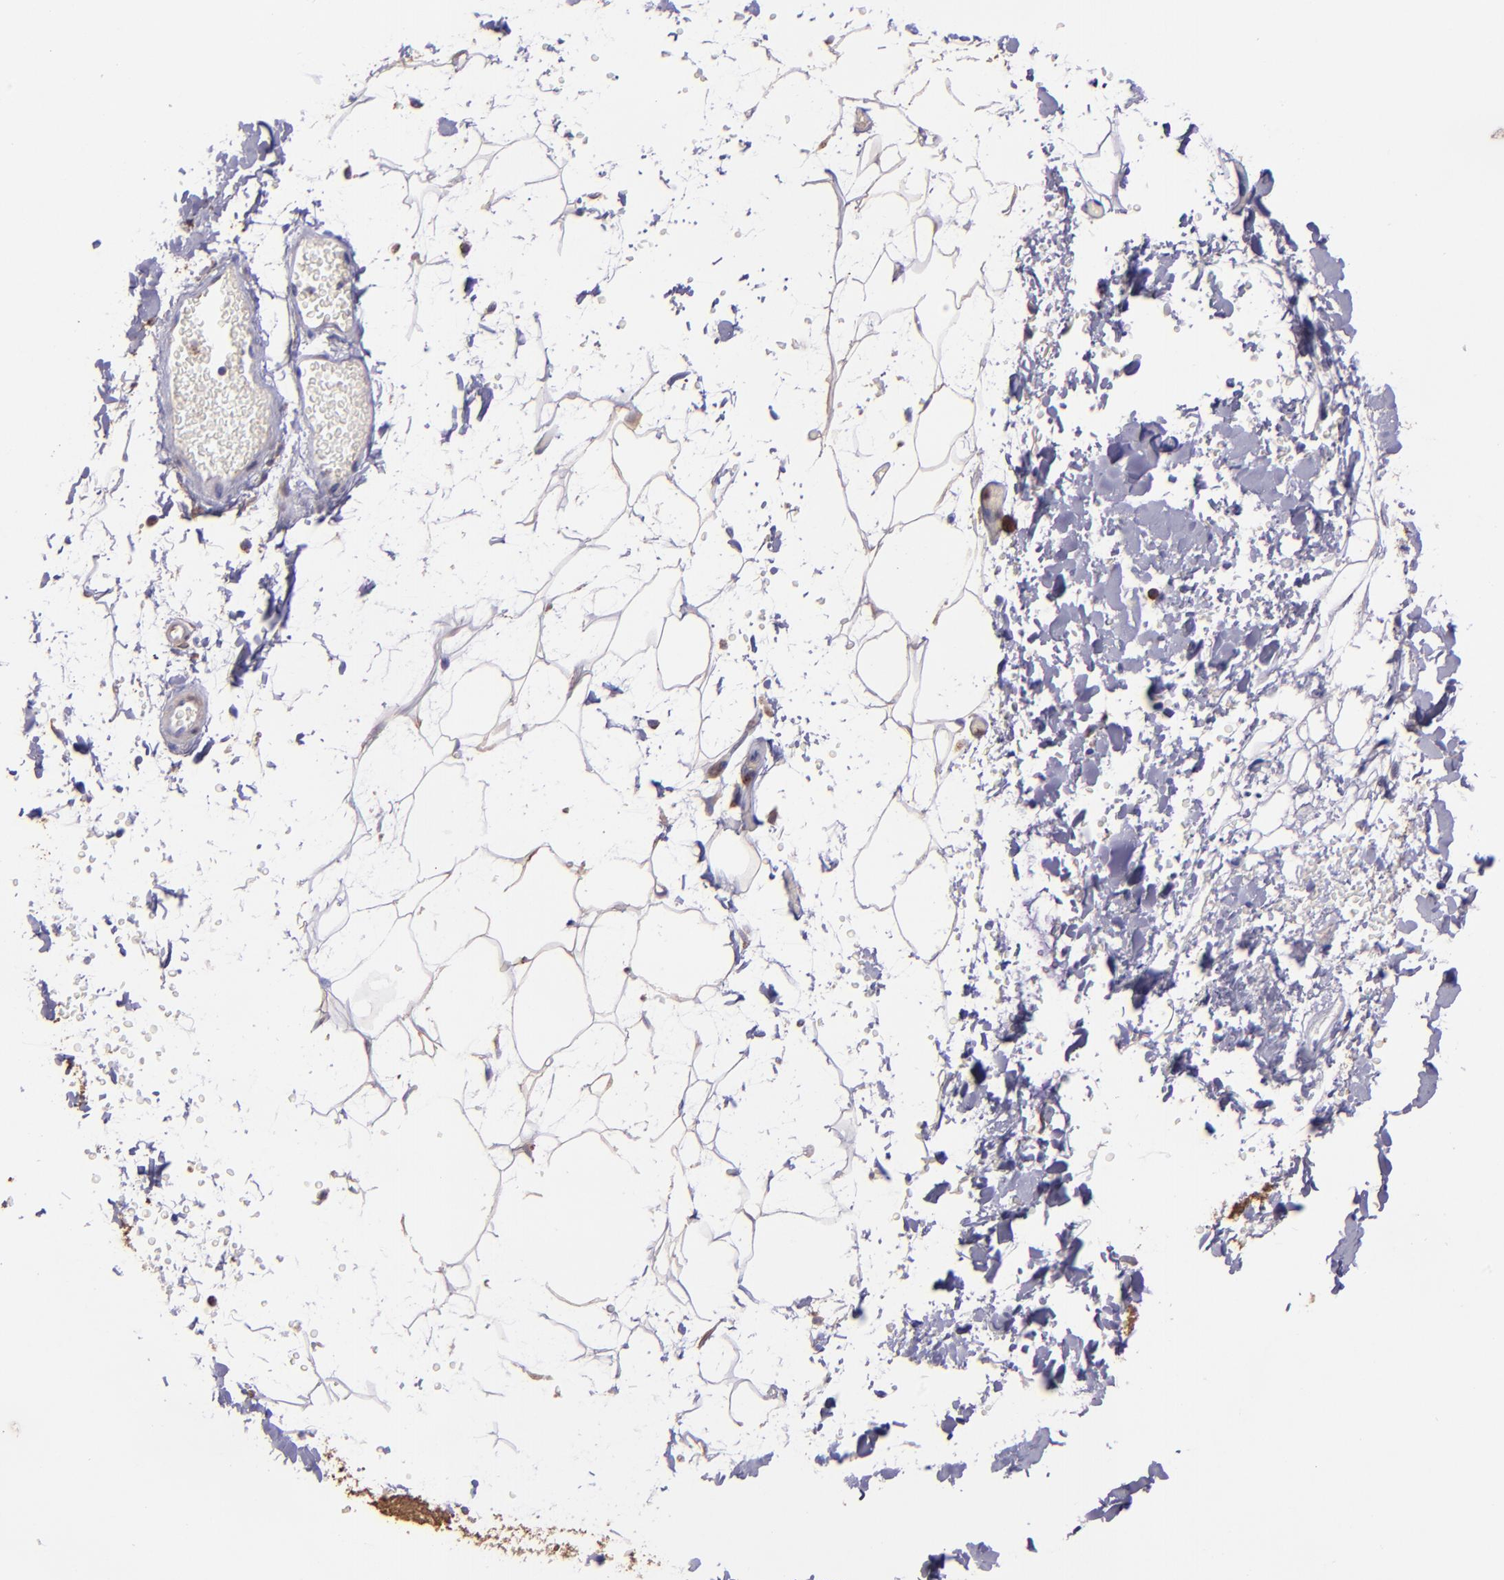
{"staining": {"intensity": "weak", "quantity": ">75%", "location": "cytoplasmic/membranous"}, "tissue": "adipose tissue", "cell_type": "Adipocytes", "image_type": "normal", "snomed": [{"axis": "morphology", "description": "Normal tissue, NOS"}, {"axis": "topography", "description": "Soft tissue"}], "caption": "Protein staining by IHC exhibits weak cytoplasmic/membranous positivity in about >75% of adipocytes in normal adipose tissue.", "gene": "WASH6P", "patient": {"sex": "male", "age": 72}}